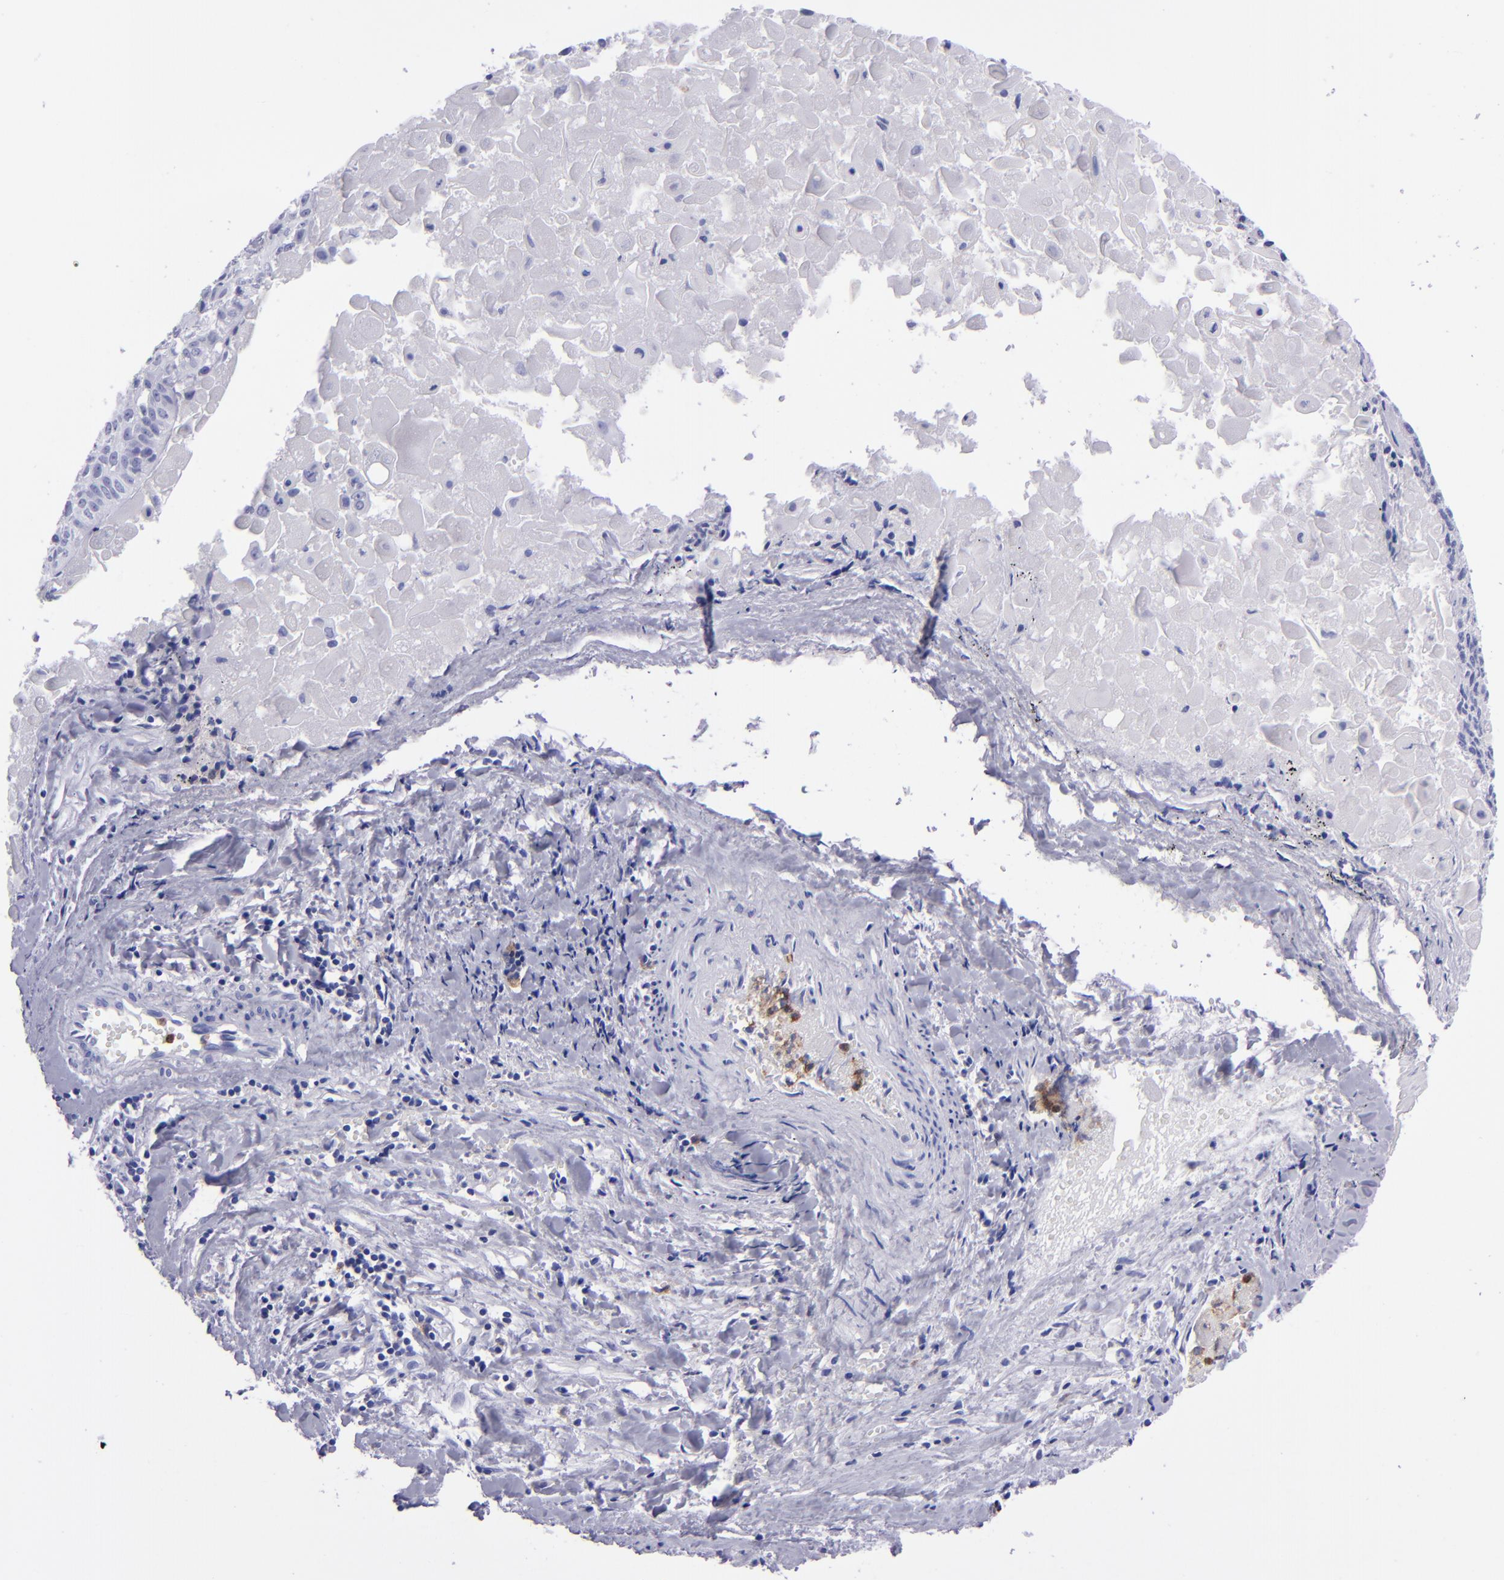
{"staining": {"intensity": "negative", "quantity": "none", "location": "none"}, "tissue": "lung cancer", "cell_type": "Tumor cells", "image_type": "cancer", "snomed": [{"axis": "morphology", "description": "Adenocarcinoma, NOS"}, {"axis": "topography", "description": "Lung"}], "caption": "Tumor cells are negative for protein expression in human lung adenocarcinoma.", "gene": "CR1", "patient": {"sex": "male", "age": 60}}